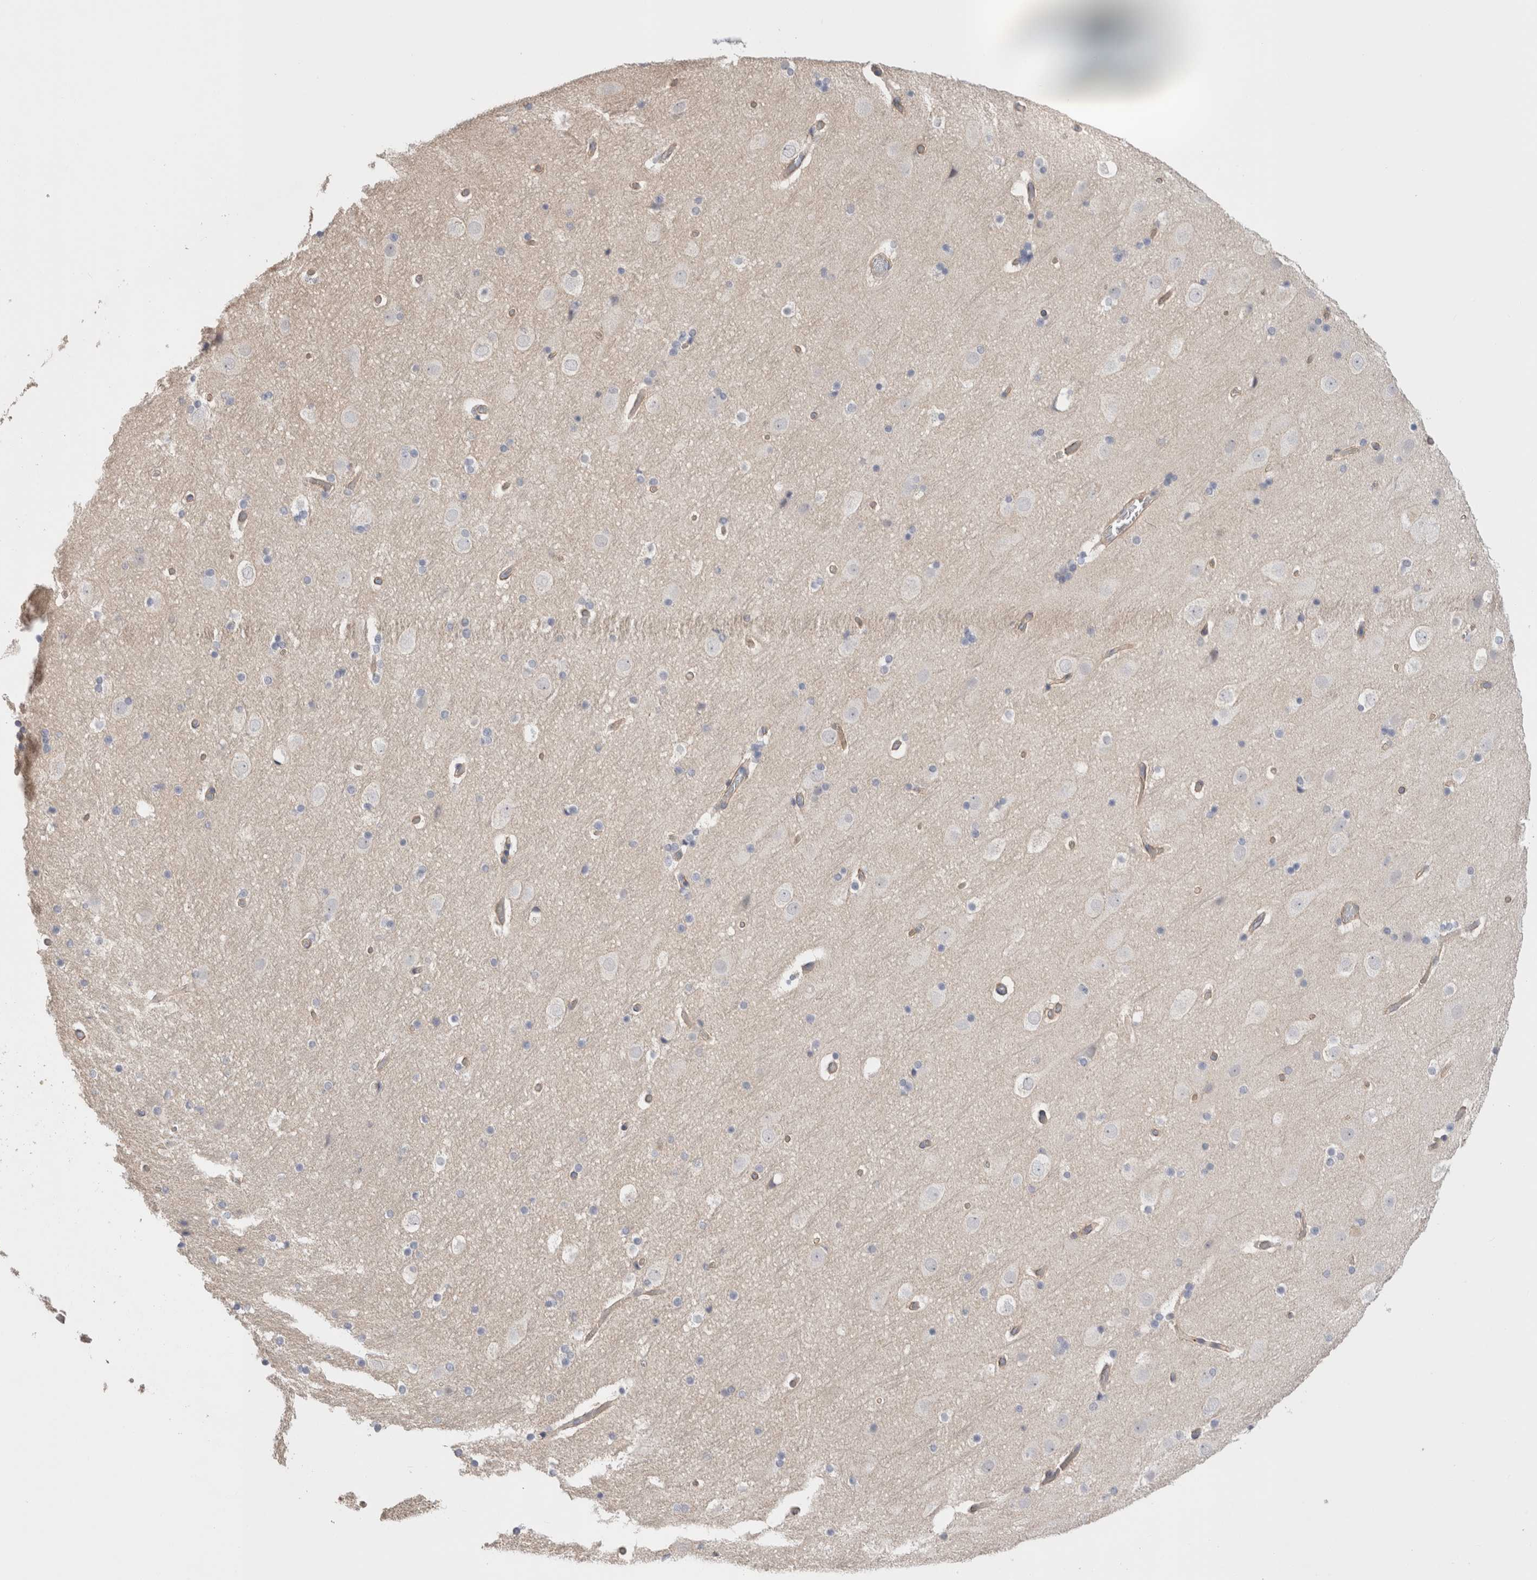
{"staining": {"intensity": "weak", "quantity": "25%-75%", "location": "cytoplasmic/membranous"}, "tissue": "cerebral cortex", "cell_type": "Endothelial cells", "image_type": "normal", "snomed": [{"axis": "morphology", "description": "Normal tissue, NOS"}, {"axis": "topography", "description": "Cerebral cortex"}], "caption": "Endothelial cells reveal low levels of weak cytoplasmic/membranous expression in approximately 25%-75% of cells in benign human cerebral cortex.", "gene": "DMD", "patient": {"sex": "male", "age": 57}}